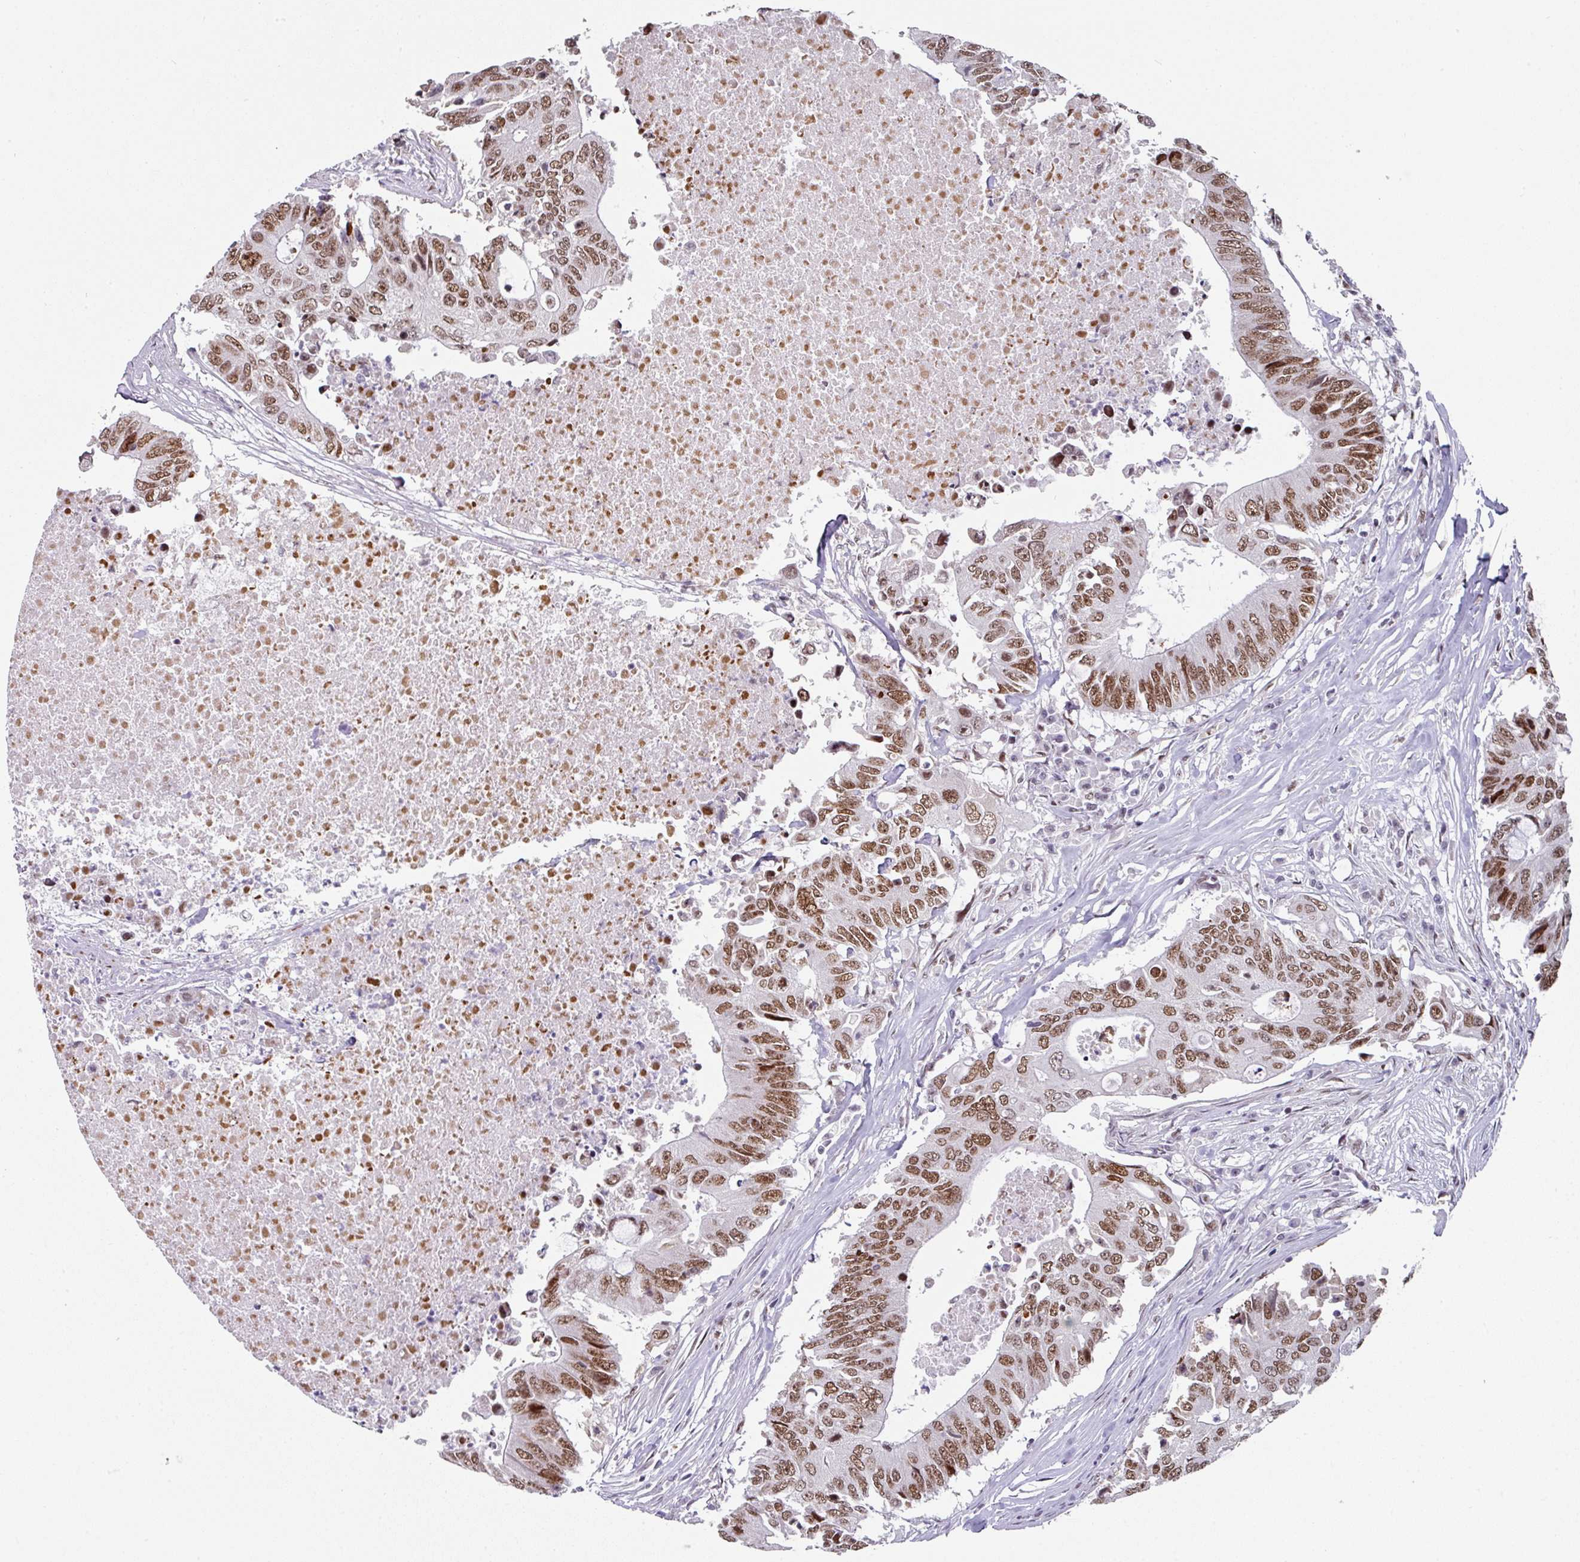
{"staining": {"intensity": "moderate", "quantity": ">75%", "location": "nuclear"}, "tissue": "colorectal cancer", "cell_type": "Tumor cells", "image_type": "cancer", "snomed": [{"axis": "morphology", "description": "Adenocarcinoma, NOS"}, {"axis": "topography", "description": "Colon"}], "caption": "A photomicrograph showing moderate nuclear staining in about >75% of tumor cells in colorectal cancer (adenocarcinoma), as visualized by brown immunohistochemical staining.", "gene": "RAD50", "patient": {"sex": "male", "age": 71}}